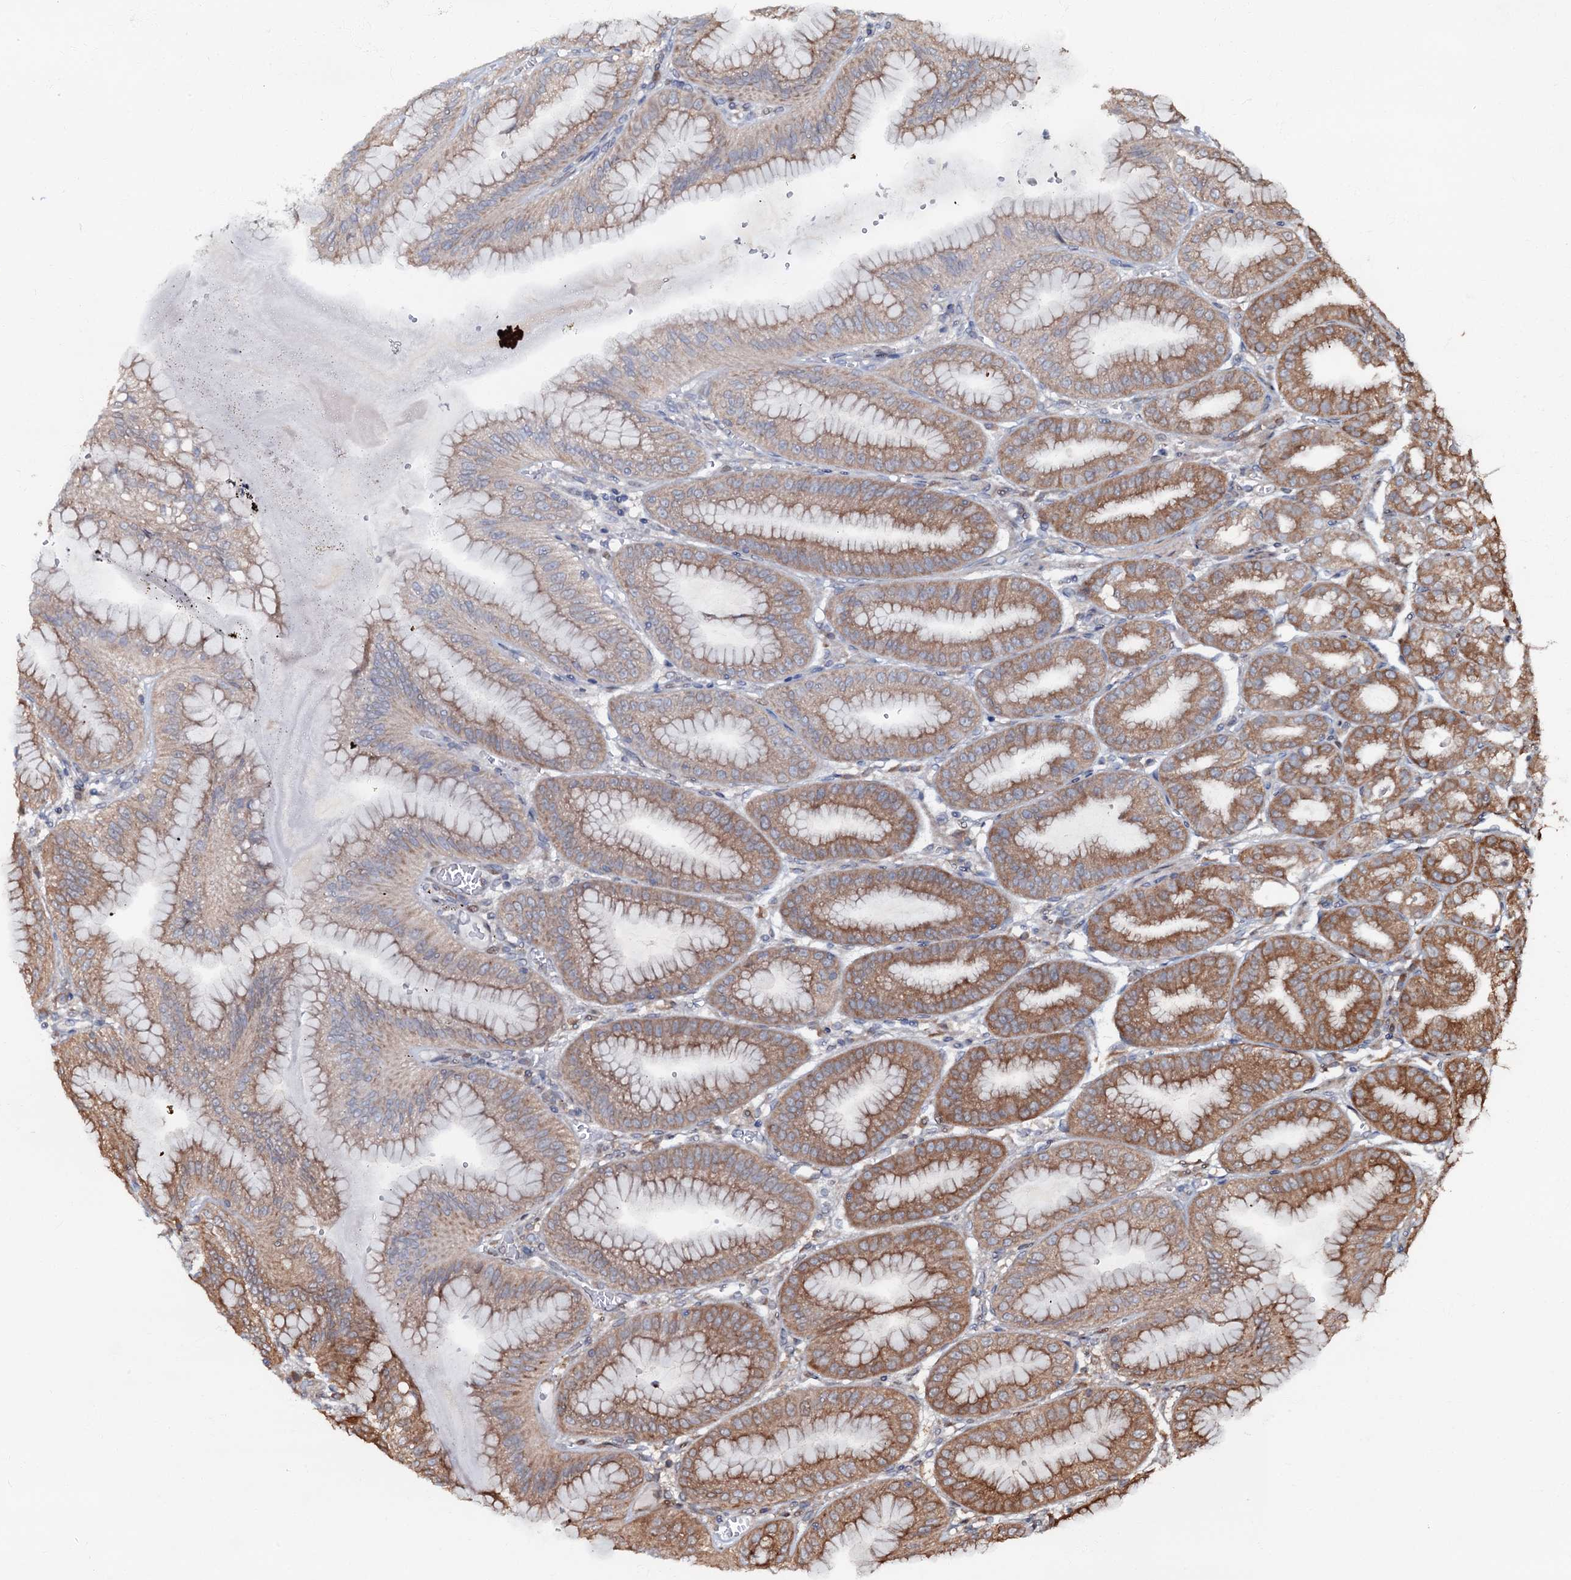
{"staining": {"intensity": "moderate", "quantity": ">75%", "location": "cytoplasmic/membranous"}, "tissue": "stomach", "cell_type": "Glandular cells", "image_type": "normal", "snomed": [{"axis": "morphology", "description": "Normal tissue, NOS"}, {"axis": "topography", "description": "Stomach, lower"}], "caption": "This micrograph shows immunohistochemistry staining of normal human stomach, with medium moderate cytoplasmic/membranous expression in approximately >75% of glandular cells.", "gene": "OSBP", "patient": {"sex": "male", "age": 71}}